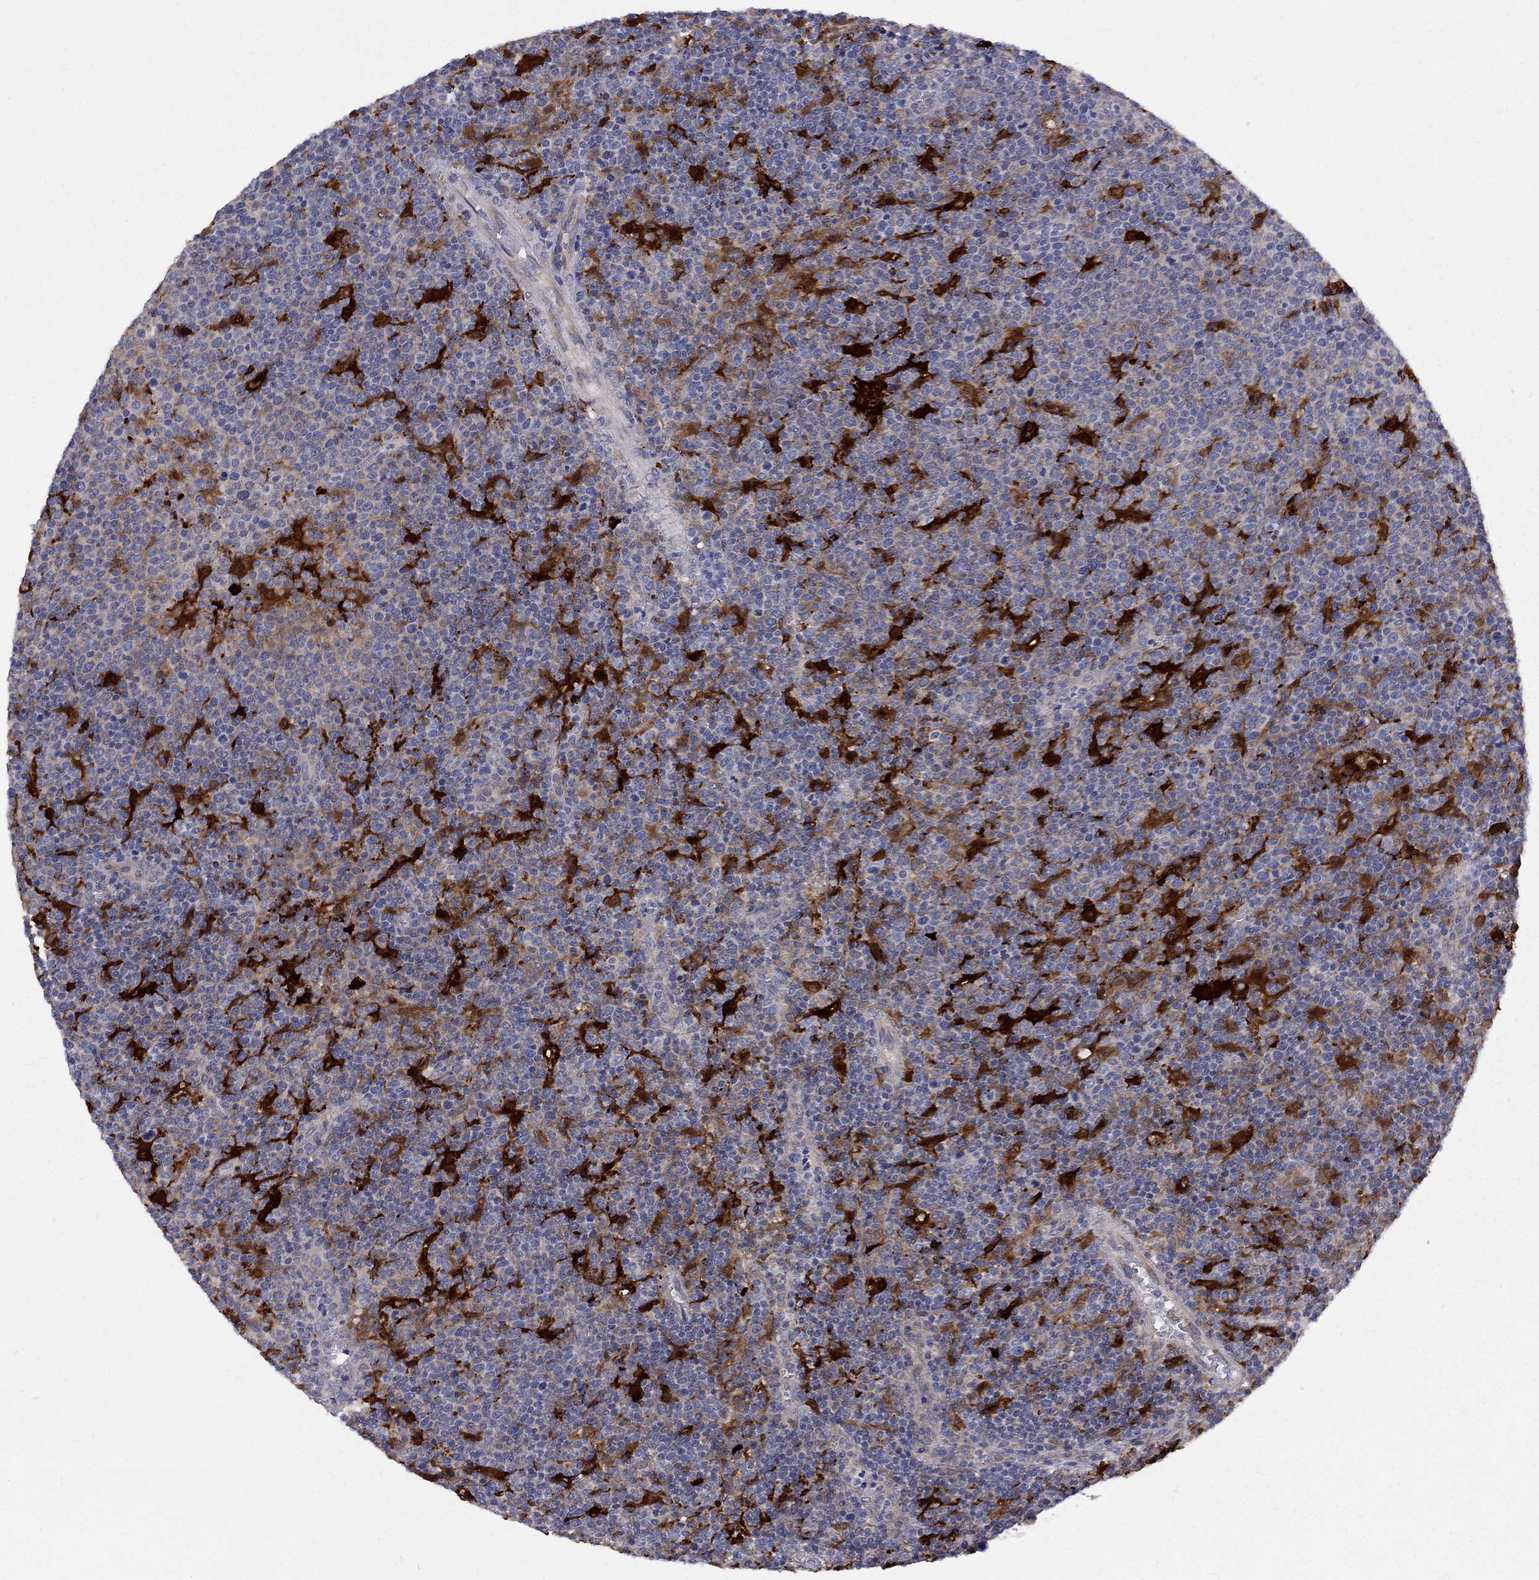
{"staining": {"intensity": "moderate", "quantity": "<25%", "location": "cytoplasmic/membranous"}, "tissue": "lymphoma", "cell_type": "Tumor cells", "image_type": "cancer", "snomed": [{"axis": "morphology", "description": "Malignant lymphoma, non-Hodgkin's type, High grade"}, {"axis": "topography", "description": "Lymph node"}], "caption": "This histopathology image displays immunohistochemistry (IHC) staining of human lymphoma, with low moderate cytoplasmic/membranous staining in approximately <25% of tumor cells.", "gene": "MTHFR", "patient": {"sex": "male", "age": 61}}